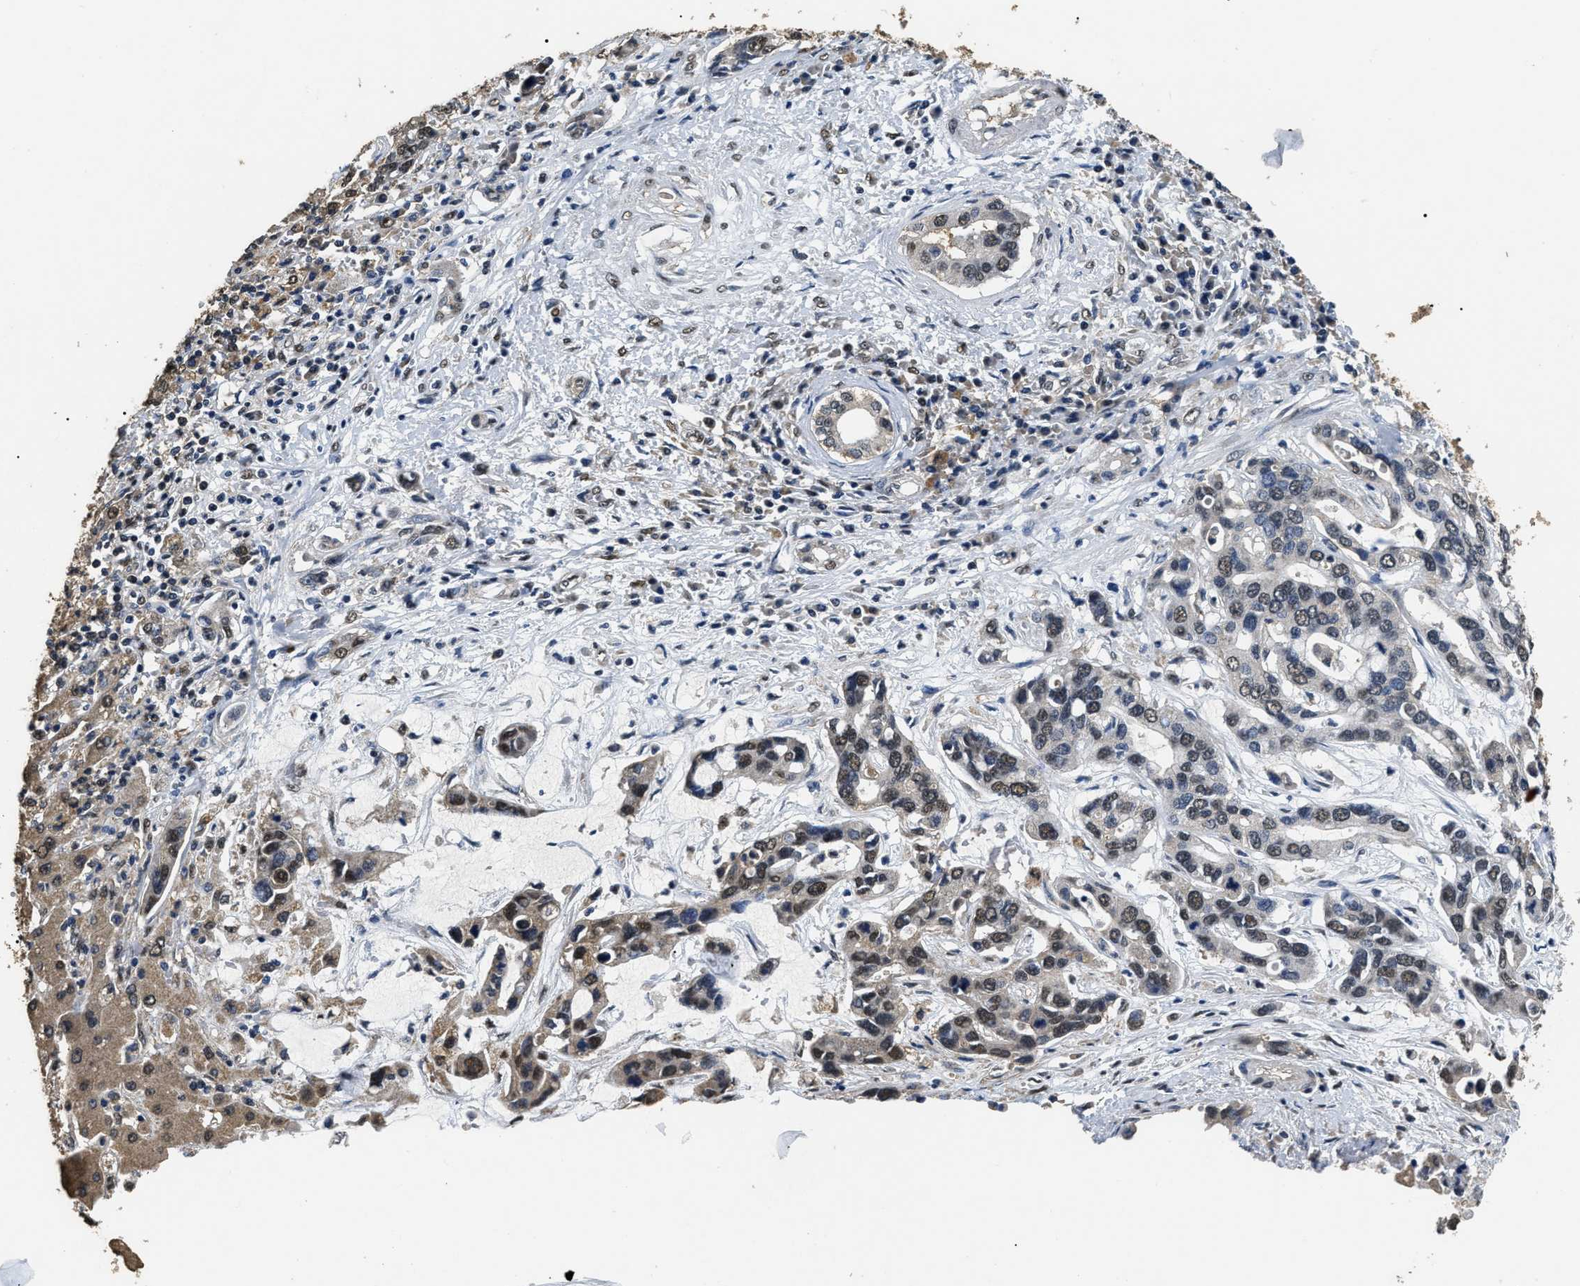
{"staining": {"intensity": "weak", "quantity": "25%-75%", "location": "nuclear"}, "tissue": "liver cancer", "cell_type": "Tumor cells", "image_type": "cancer", "snomed": [{"axis": "morphology", "description": "Cholangiocarcinoma"}, {"axis": "topography", "description": "Liver"}], "caption": "Liver cancer tissue shows weak nuclear positivity in approximately 25%-75% of tumor cells, visualized by immunohistochemistry.", "gene": "PSMD8", "patient": {"sex": "female", "age": 65}}